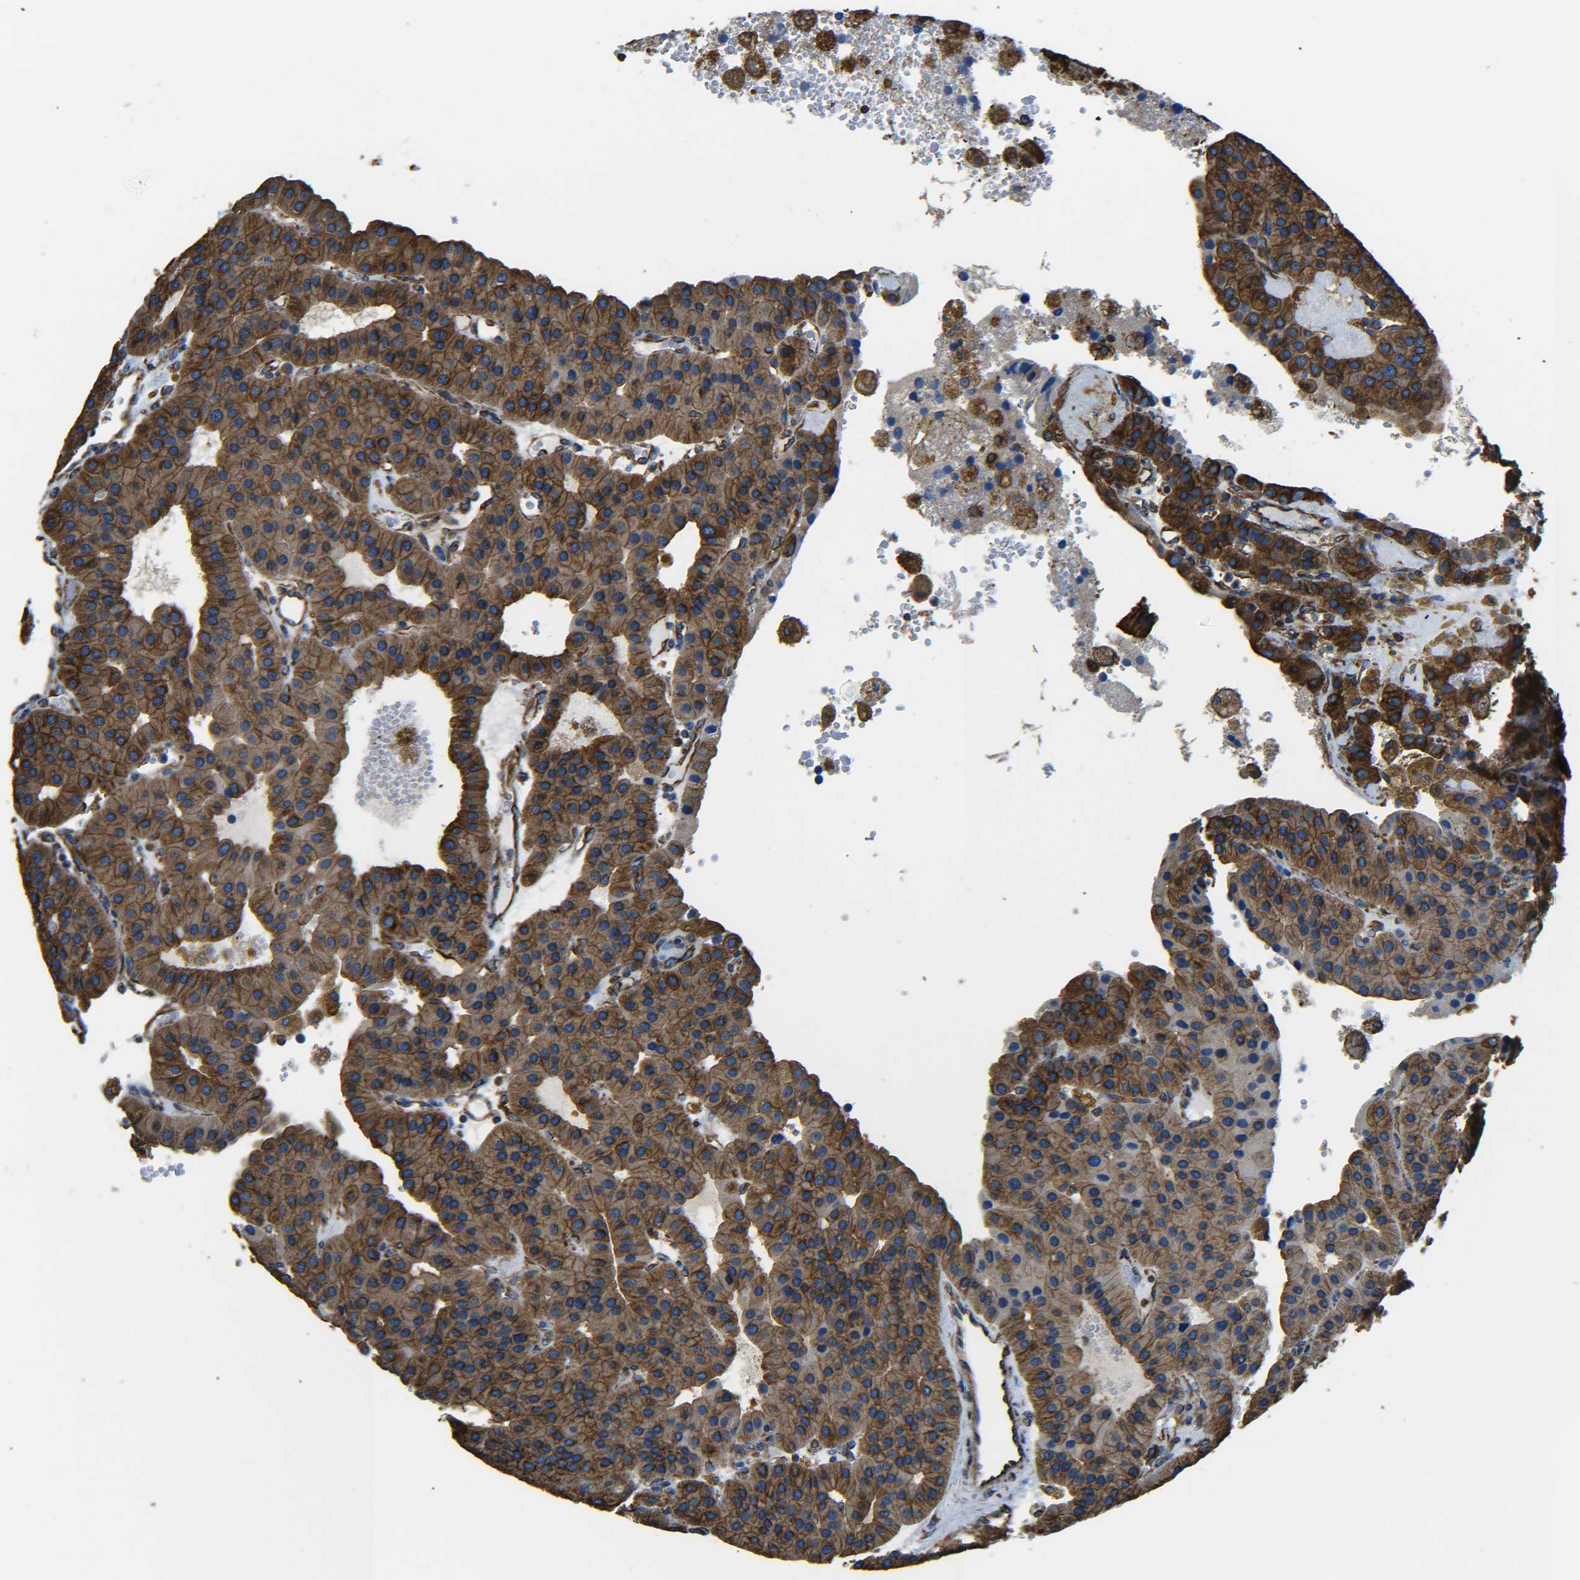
{"staining": {"intensity": "moderate", "quantity": ">75%", "location": "cytoplasmic/membranous"}, "tissue": "parathyroid gland", "cell_type": "Glandular cells", "image_type": "normal", "snomed": [{"axis": "morphology", "description": "Normal tissue, NOS"}, {"axis": "morphology", "description": "Adenoma, NOS"}, {"axis": "topography", "description": "Parathyroid gland"}], "caption": "Immunohistochemistry histopathology image of benign parathyroid gland: parathyroid gland stained using immunohistochemistry displays medium levels of moderate protein expression localized specifically in the cytoplasmic/membranous of glandular cells, appearing as a cytoplasmic/membranous brown color.", "gene": "TUBB", "patient": {"sex": "female", "age": 86}}